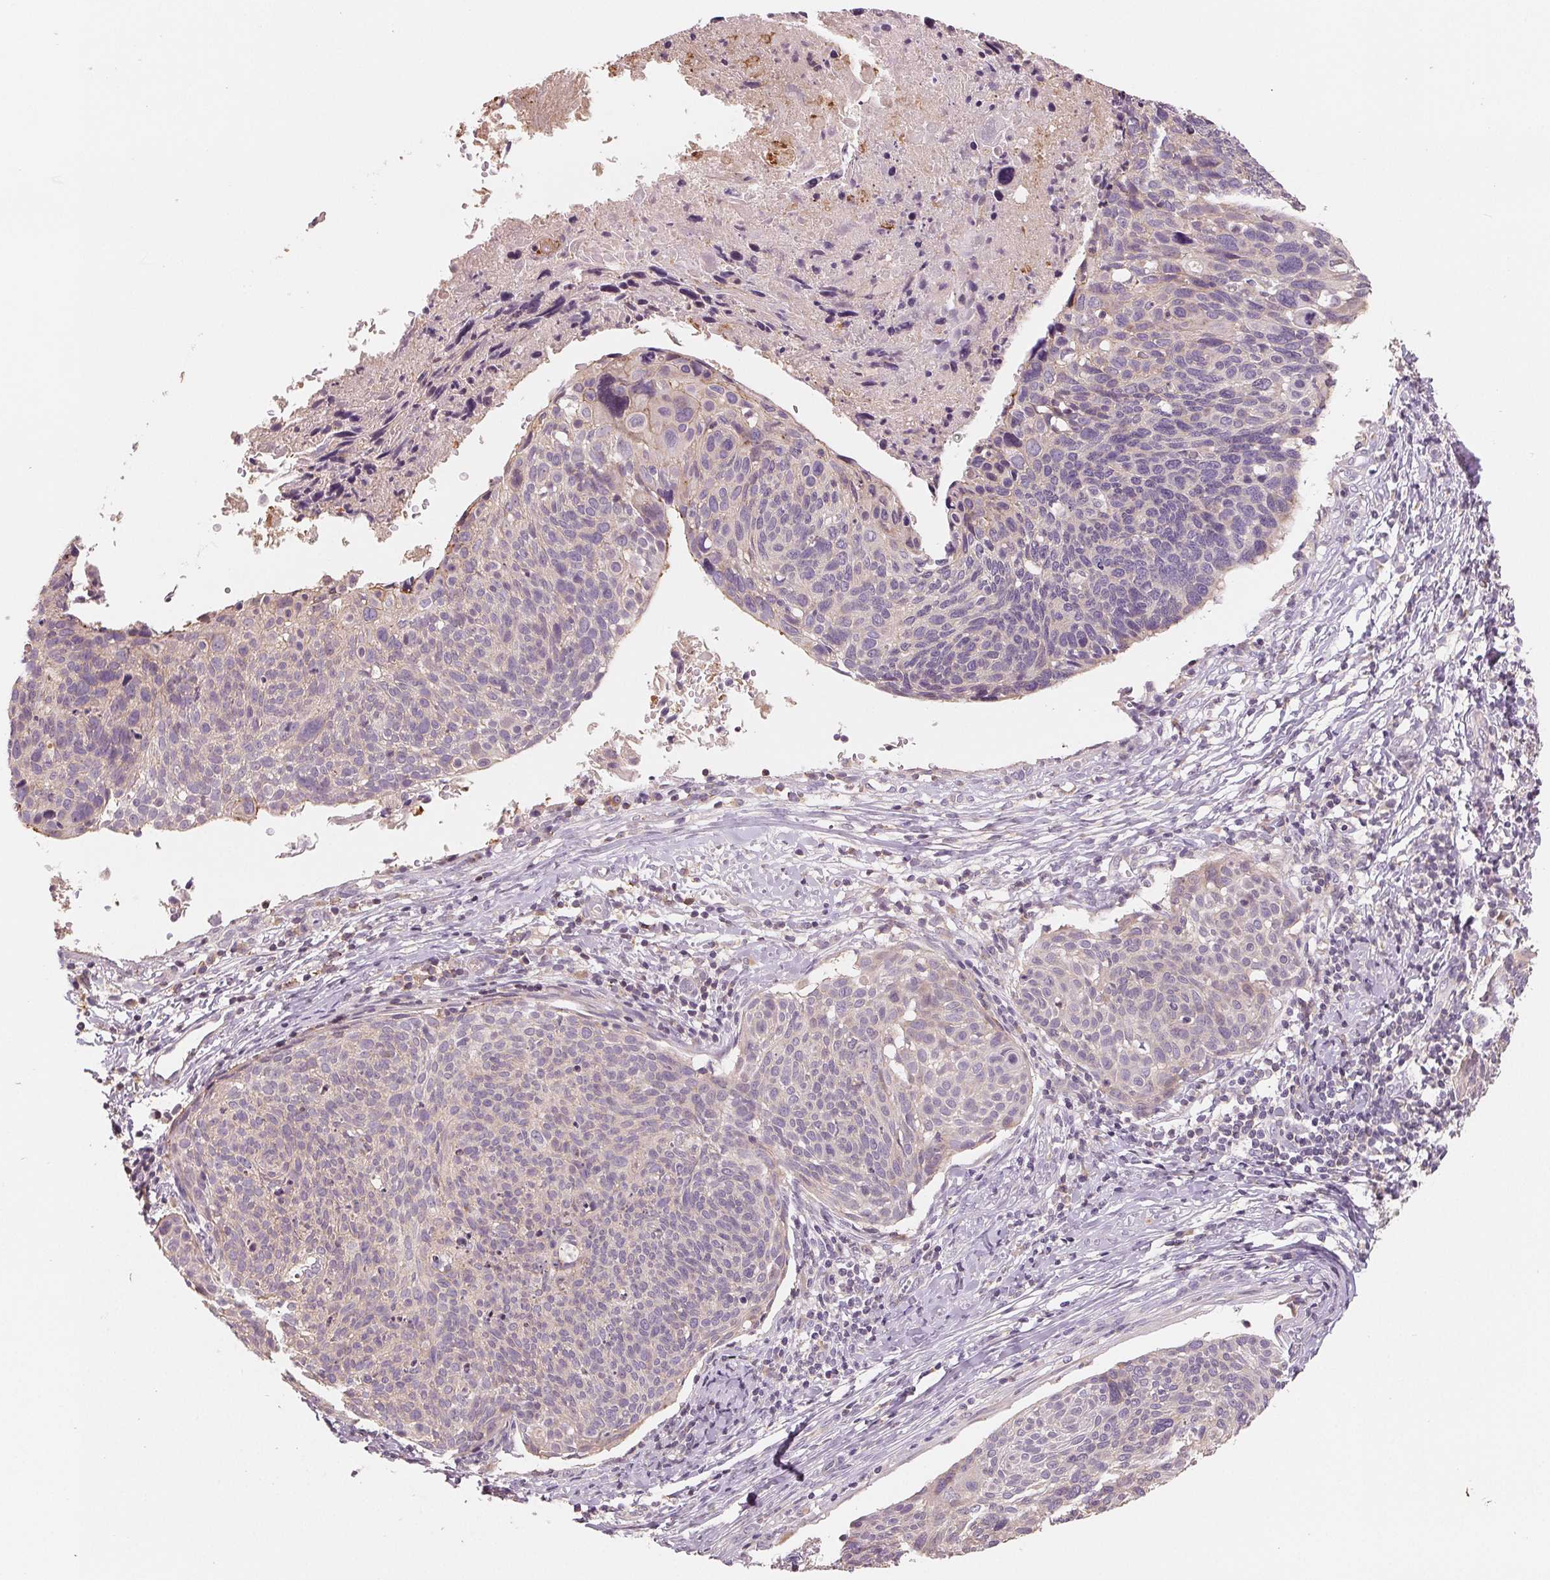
{"staining": {"intensity": "negative", "quantity": "none", "location": "none"}, "tissue": "cervical cancer", "cell_type": "Tumor cells", "image_type": "cancer", "snomed": [{"axis": "morphology", "description": "Squamous cell carcinoma, NOS"}, {"axis": "topography", "description": "Cervix"}], "caption": "There is no significant staining in tumor cells of cervical cancer (squamous cell carcinoma).", "gene": "VTCN1", "patient": {"sex": "female", "age": 49}}